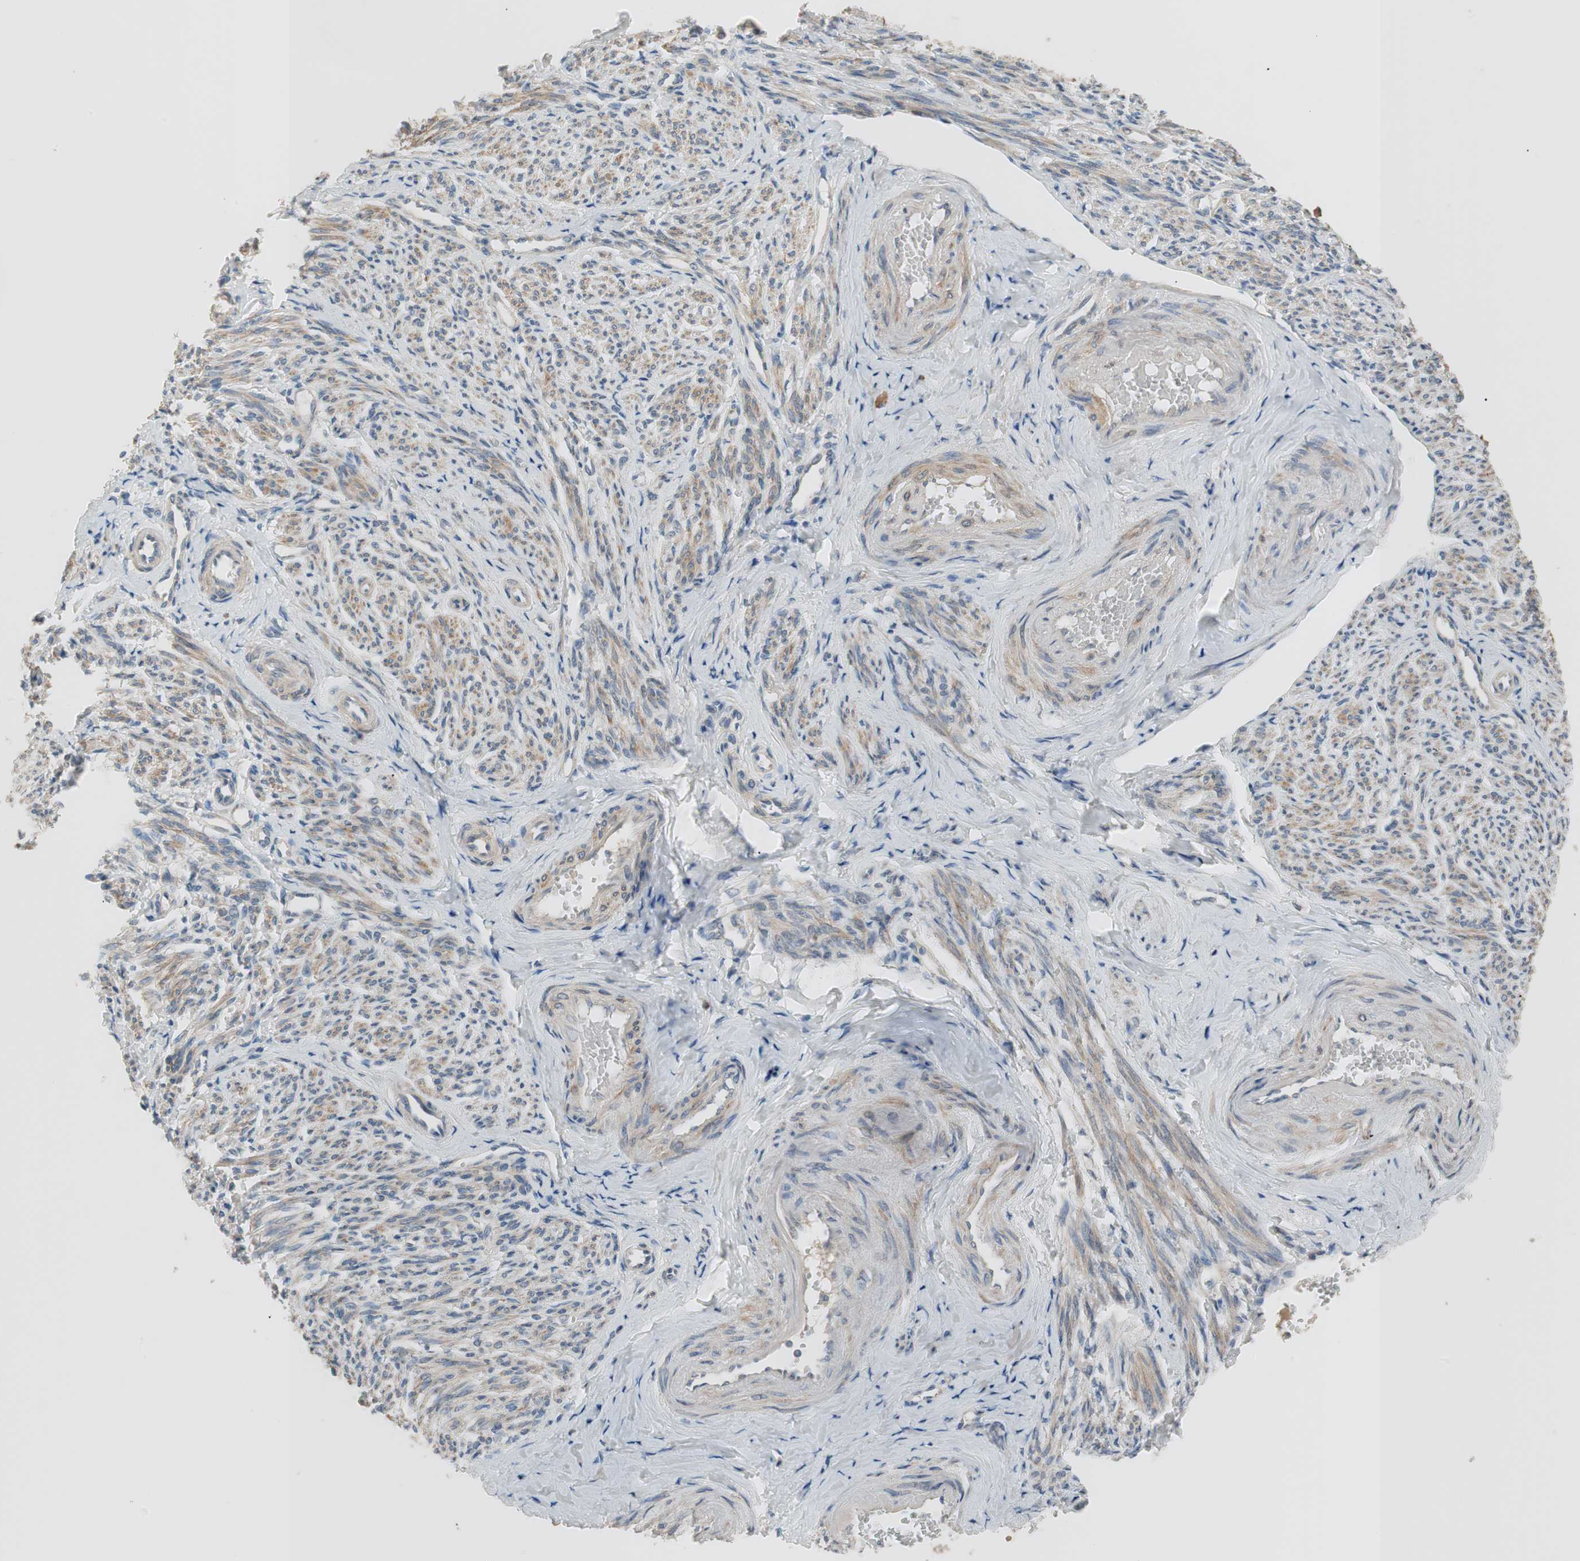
{"staining": {"intensity": "weak", "quantity": ">75%", "location": "cytoplasmic/membranous"}, "tissue": "smooth muscle", "cell_type": "Smooth muscle cells", "image_type": "normal", "snomed": [{"axis": "morphology", "description": "Normal tissue, NOS"}, {"axis": "topography", "description": "Smooth muscle"}], "caption": "Smooth muscle cells demonstrate low levels of weak cytoplasmic/membranous expression in approximately >75% of cells in benign human smooth muscle. The protein of interest is shown in brown color, while the nuclei are stained blue.", "gene": "FADS2", "patient": {"sex": "female", "age": 65}}